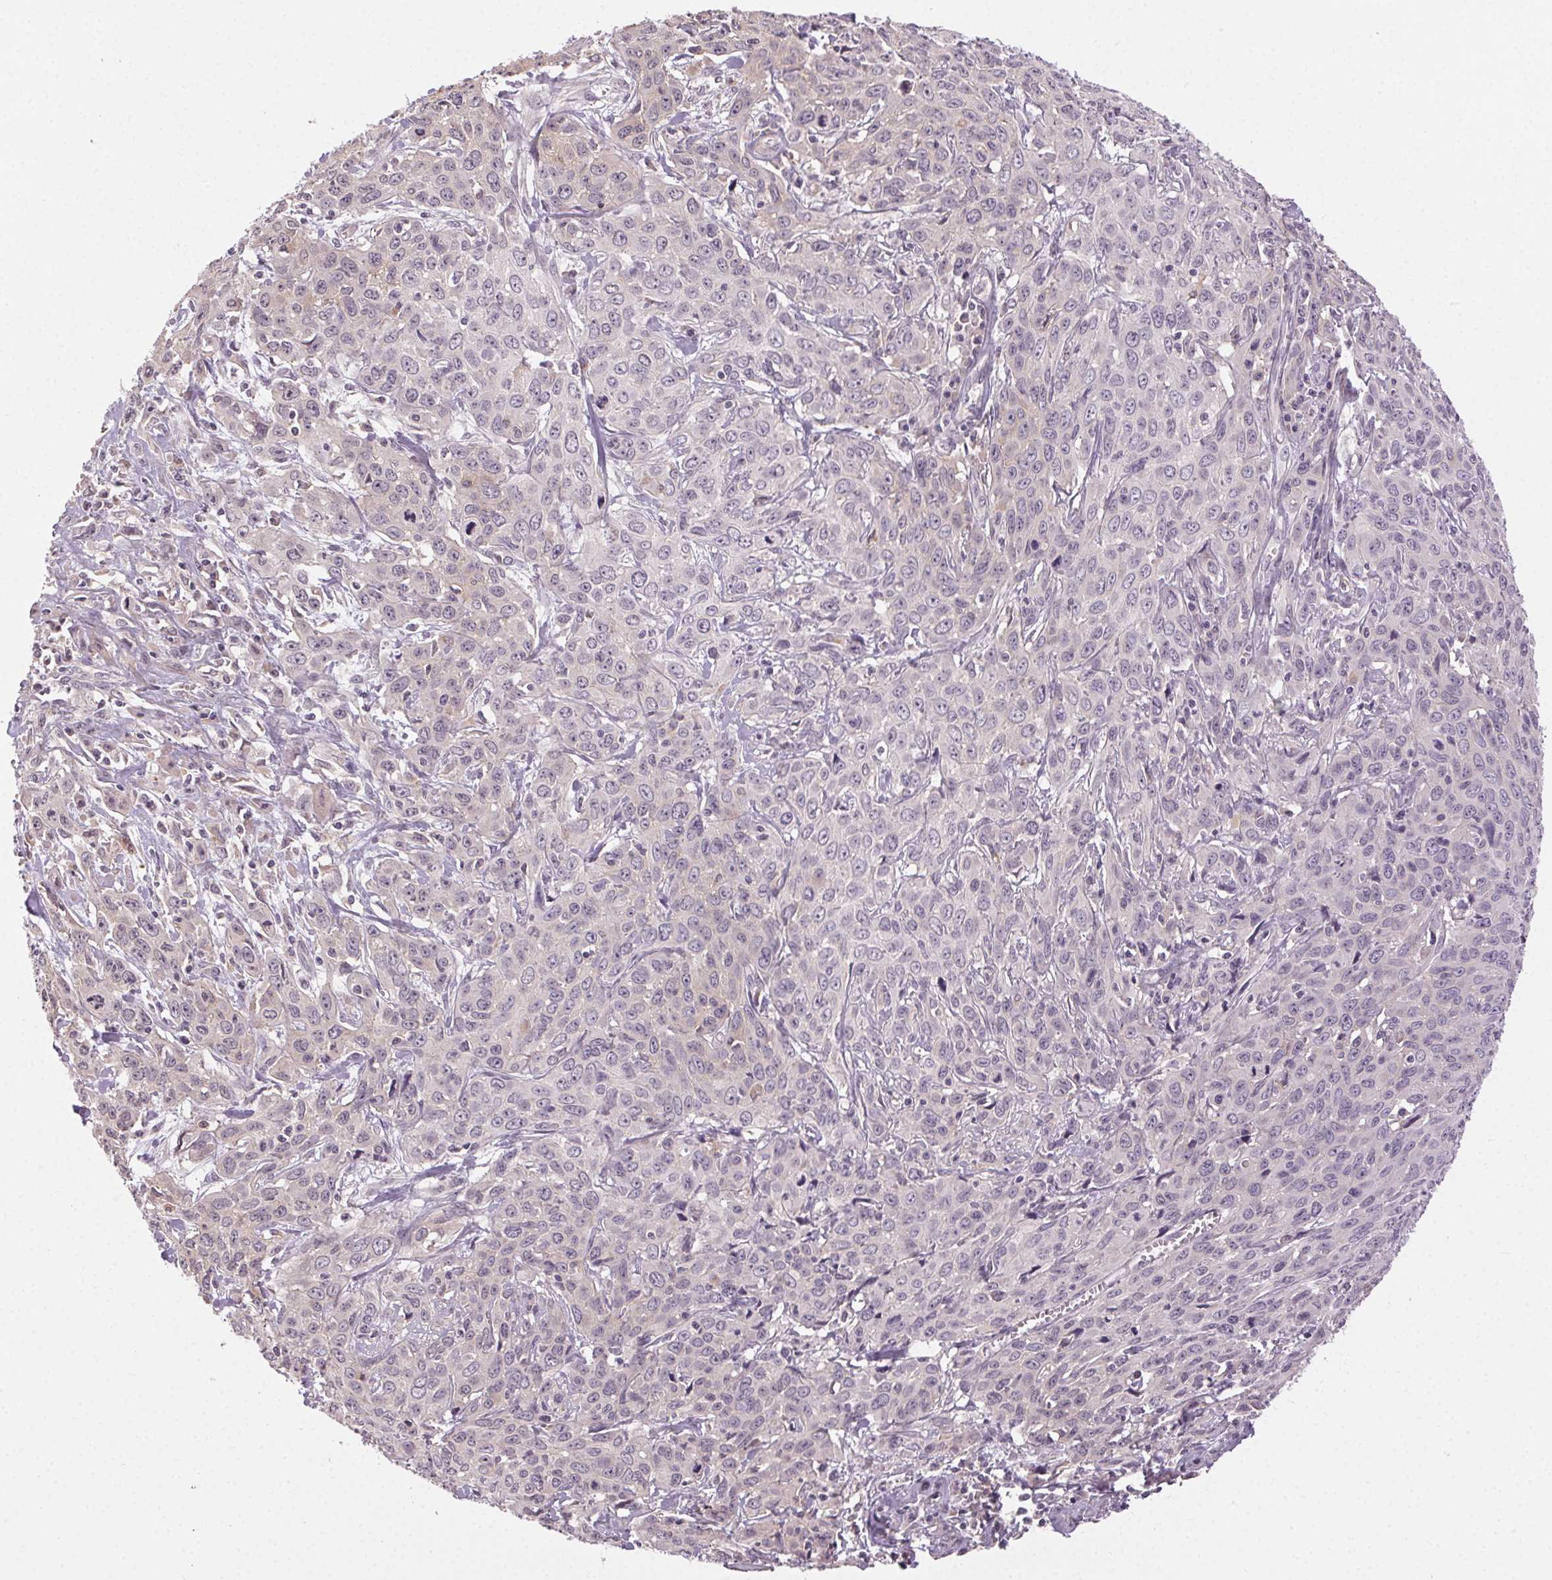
{"staining": {"intensity": "negative", "quantity": "none", "location": "none"}, "tissue": "cervical cancer", "cell_type": "Tumor cells", "image_type": "cancer", "snomed": [{"axis": "morphology", "description": "Squamous cell carcinoma, NOS"}, {"axis": "topography", "description": "Cervix"}], "caption": "Immunohistochemistry (IHC) photomicrograph of human cervical cancer stained for a protein (brown), which demonstrates no expression in tumor cells.", "gene": "ATP1B3", "patient": {"sex": "female", "age": 38}}